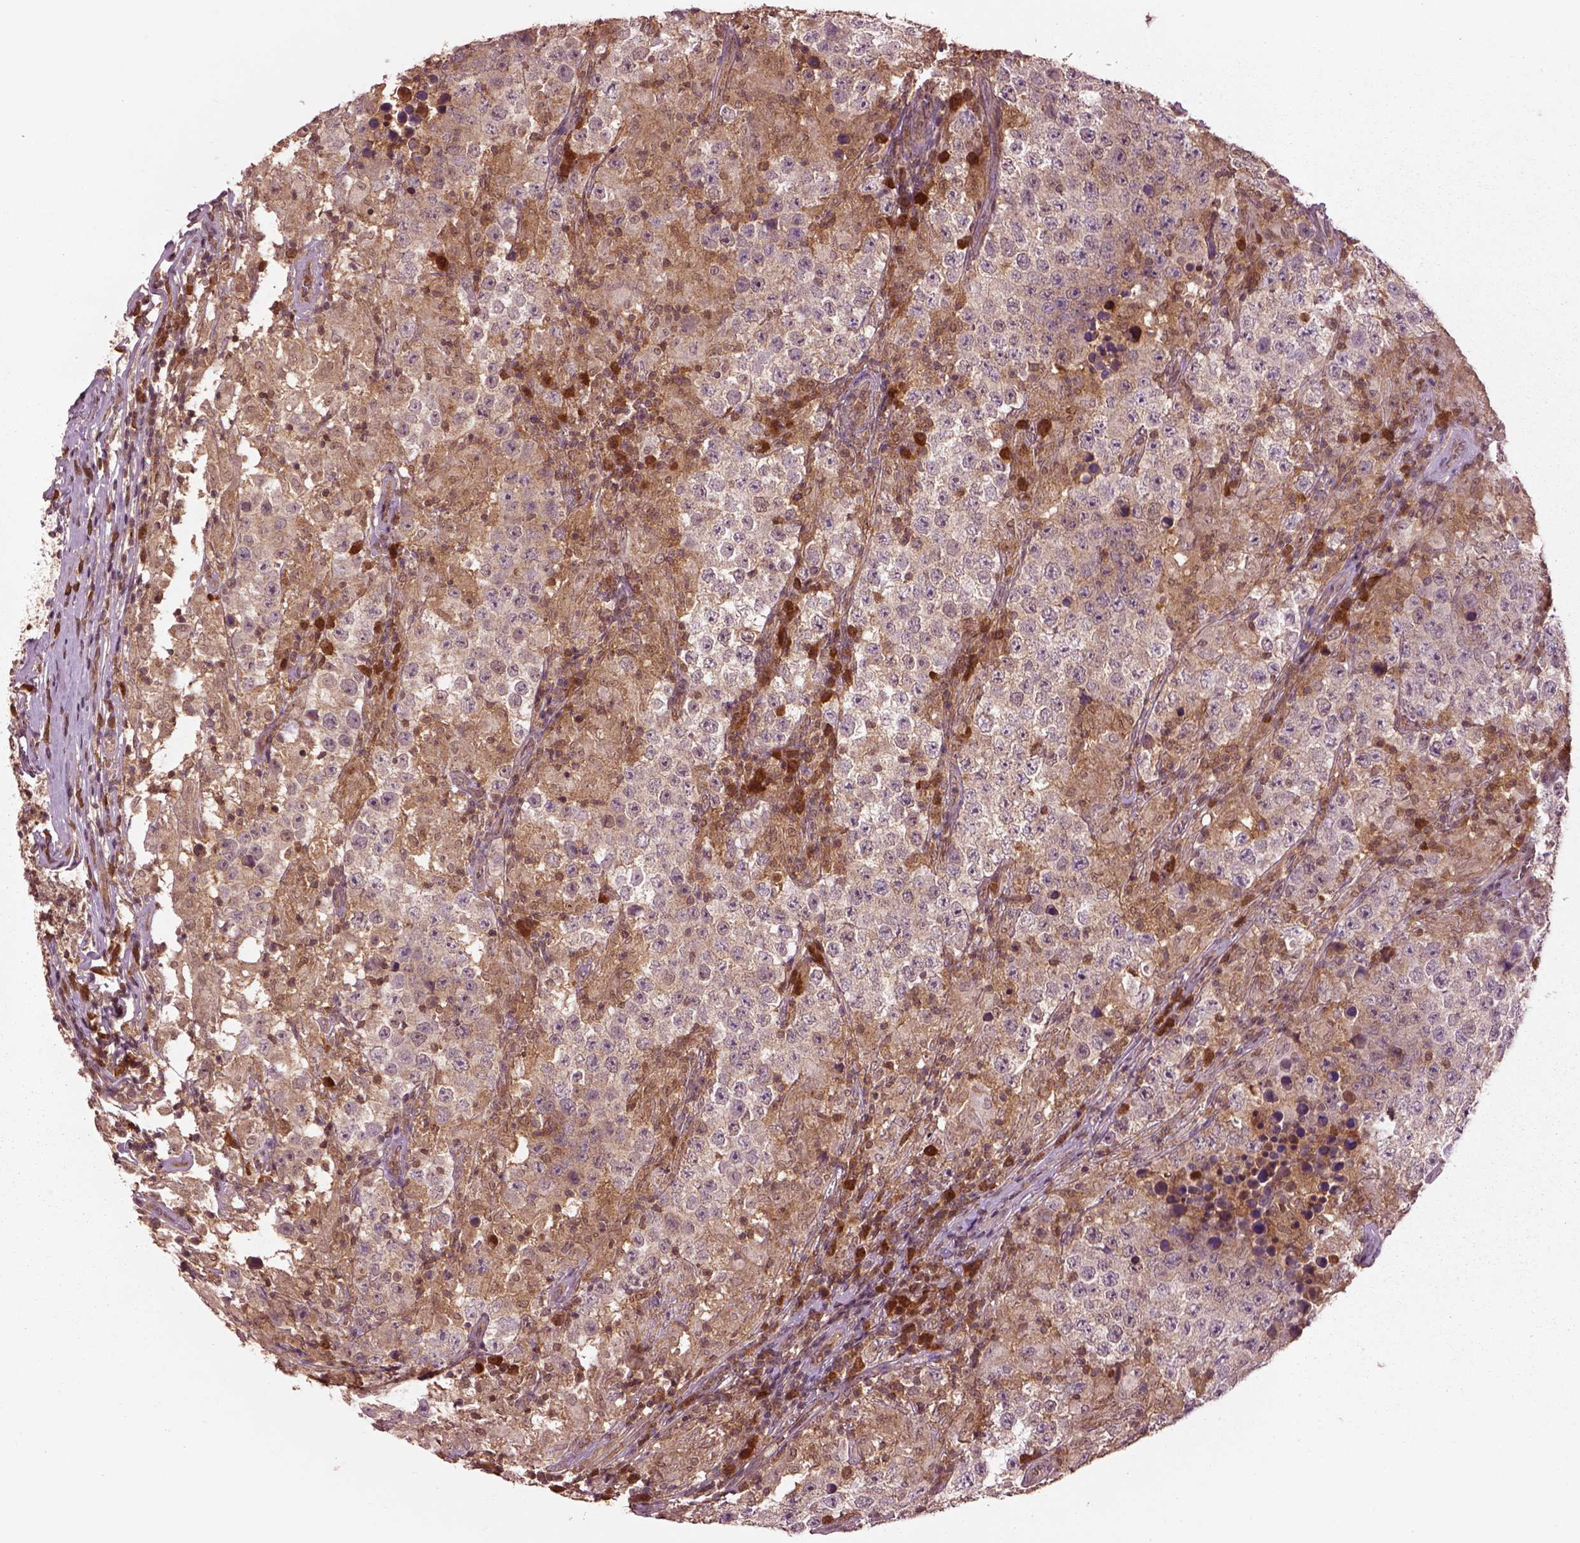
{"staining": {"intensity": "negative", "quantity": "none", "location": "none"}, "tissue": "testis cancer", "cell_type": "Tumor cells", "image_type": "cancer", "snomed": [{"axis": "morphology", "description": "Seminoma, NOS"}, {"axis": "morphology", "description": "Carcinoma, Embryonal, NOS"}, {"axis": "topography", "description": "Testis"}], "caption": "Immunohistochemistry (IHC) photomicrograph of neoplastic tissue: human testis cancer stained with DAB exhibits no significant protein expression in tumor cells.", "gene": "MDP1", "patient": {"sex": "male", "age": 41}}